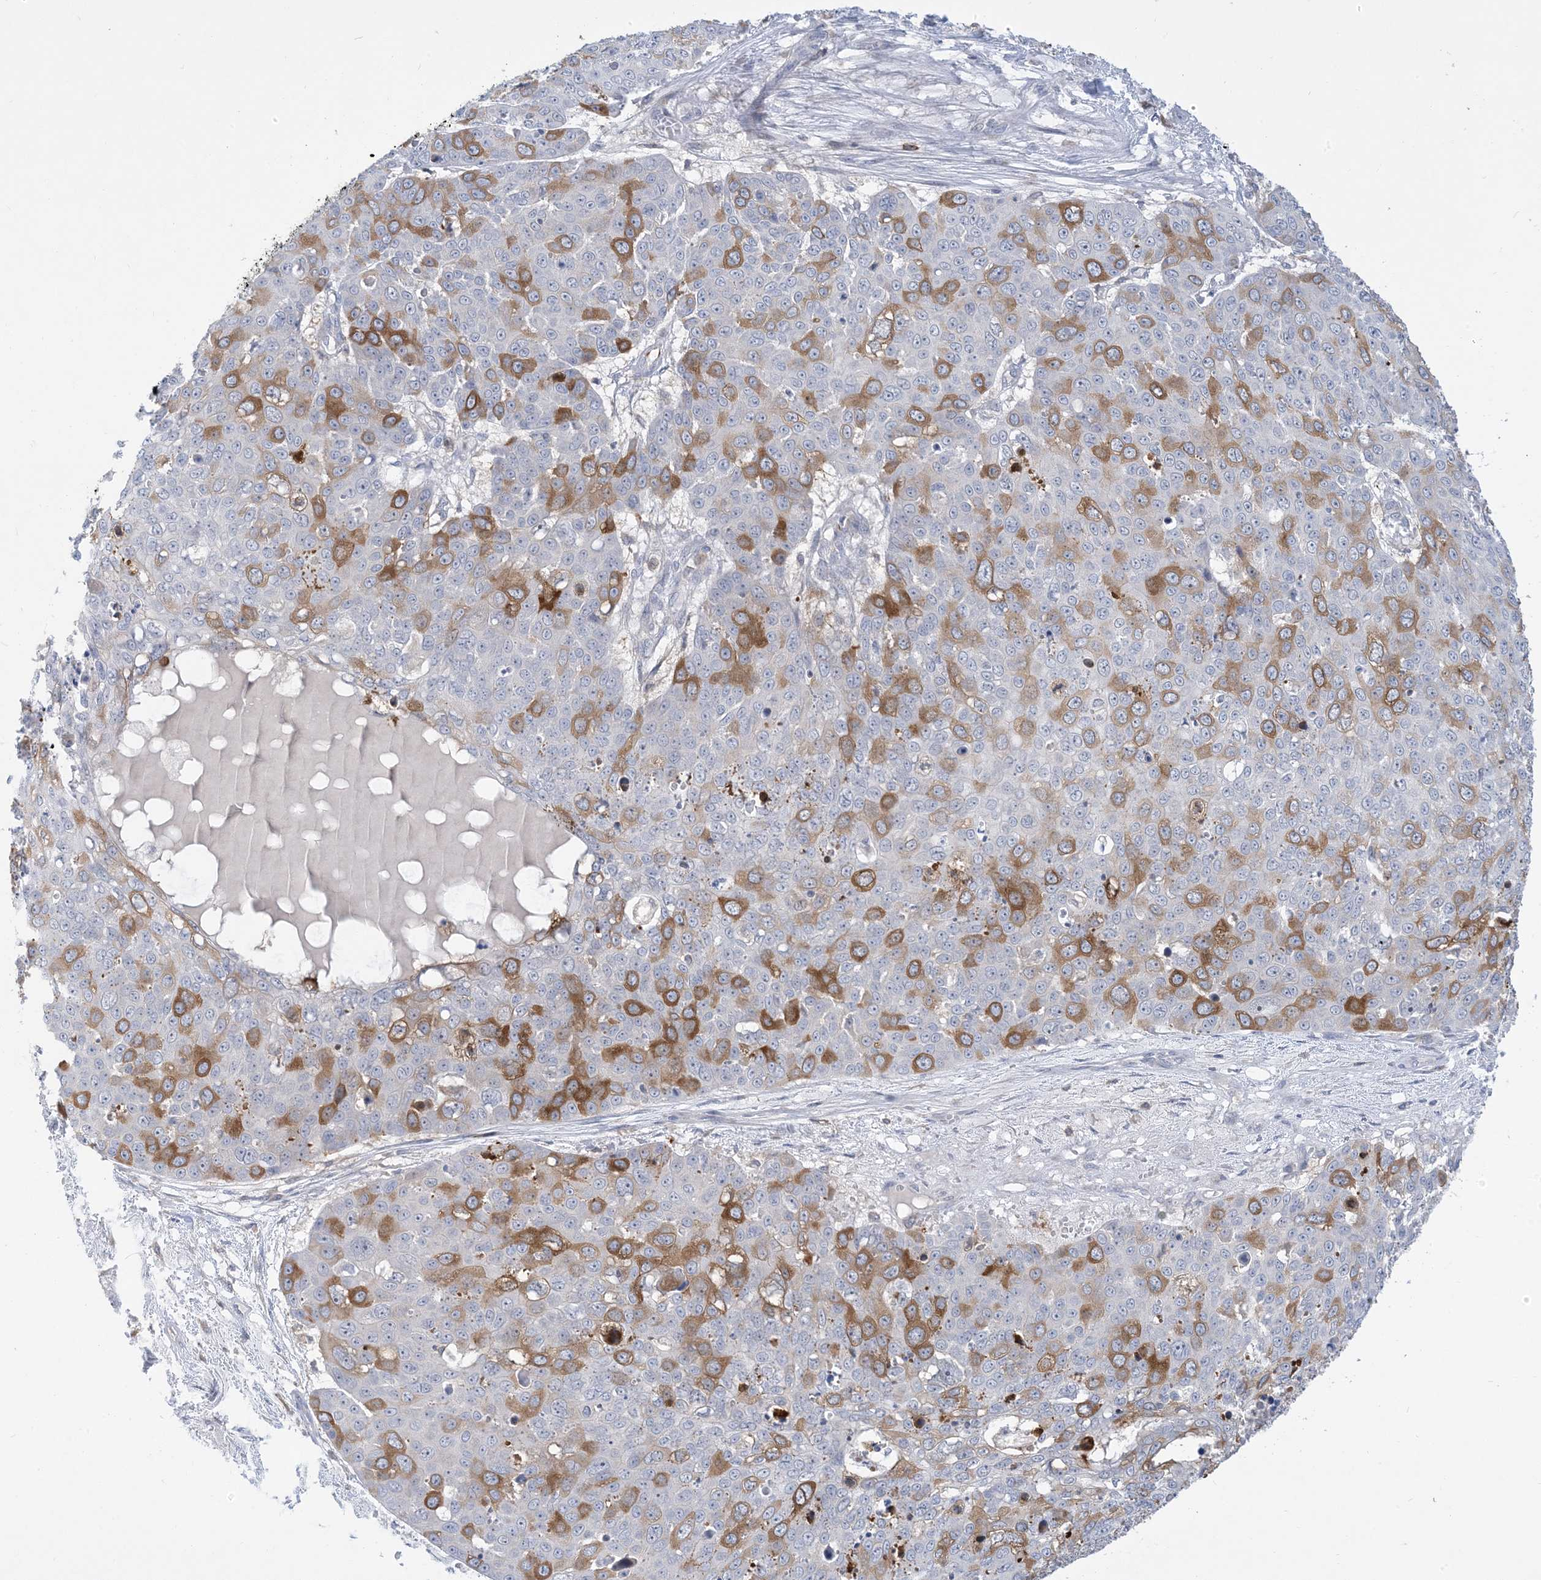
{"staining": {"intensity": "moderate", "quantity": "25%-75%", "location": "cytoplasmic/membranous"}, "tissue": "skin cancer", "cell_type": "Tumor cells", "image_type": "cancer", "snomed": [{"axis": "morphology", "description": "Squamous cell carcinoma, NOS"}, {"axis": "topography", "description": "Skin"}], "caption": "Immunohistochemical staining of squamous cell carcinoma (skin) reveals medium levels of moderate cytoplasmic/membranous positivity in about 25%-75% of tumor cells.", "gene": "AOC1", "patient": {"sex": "male", "age": 71}}